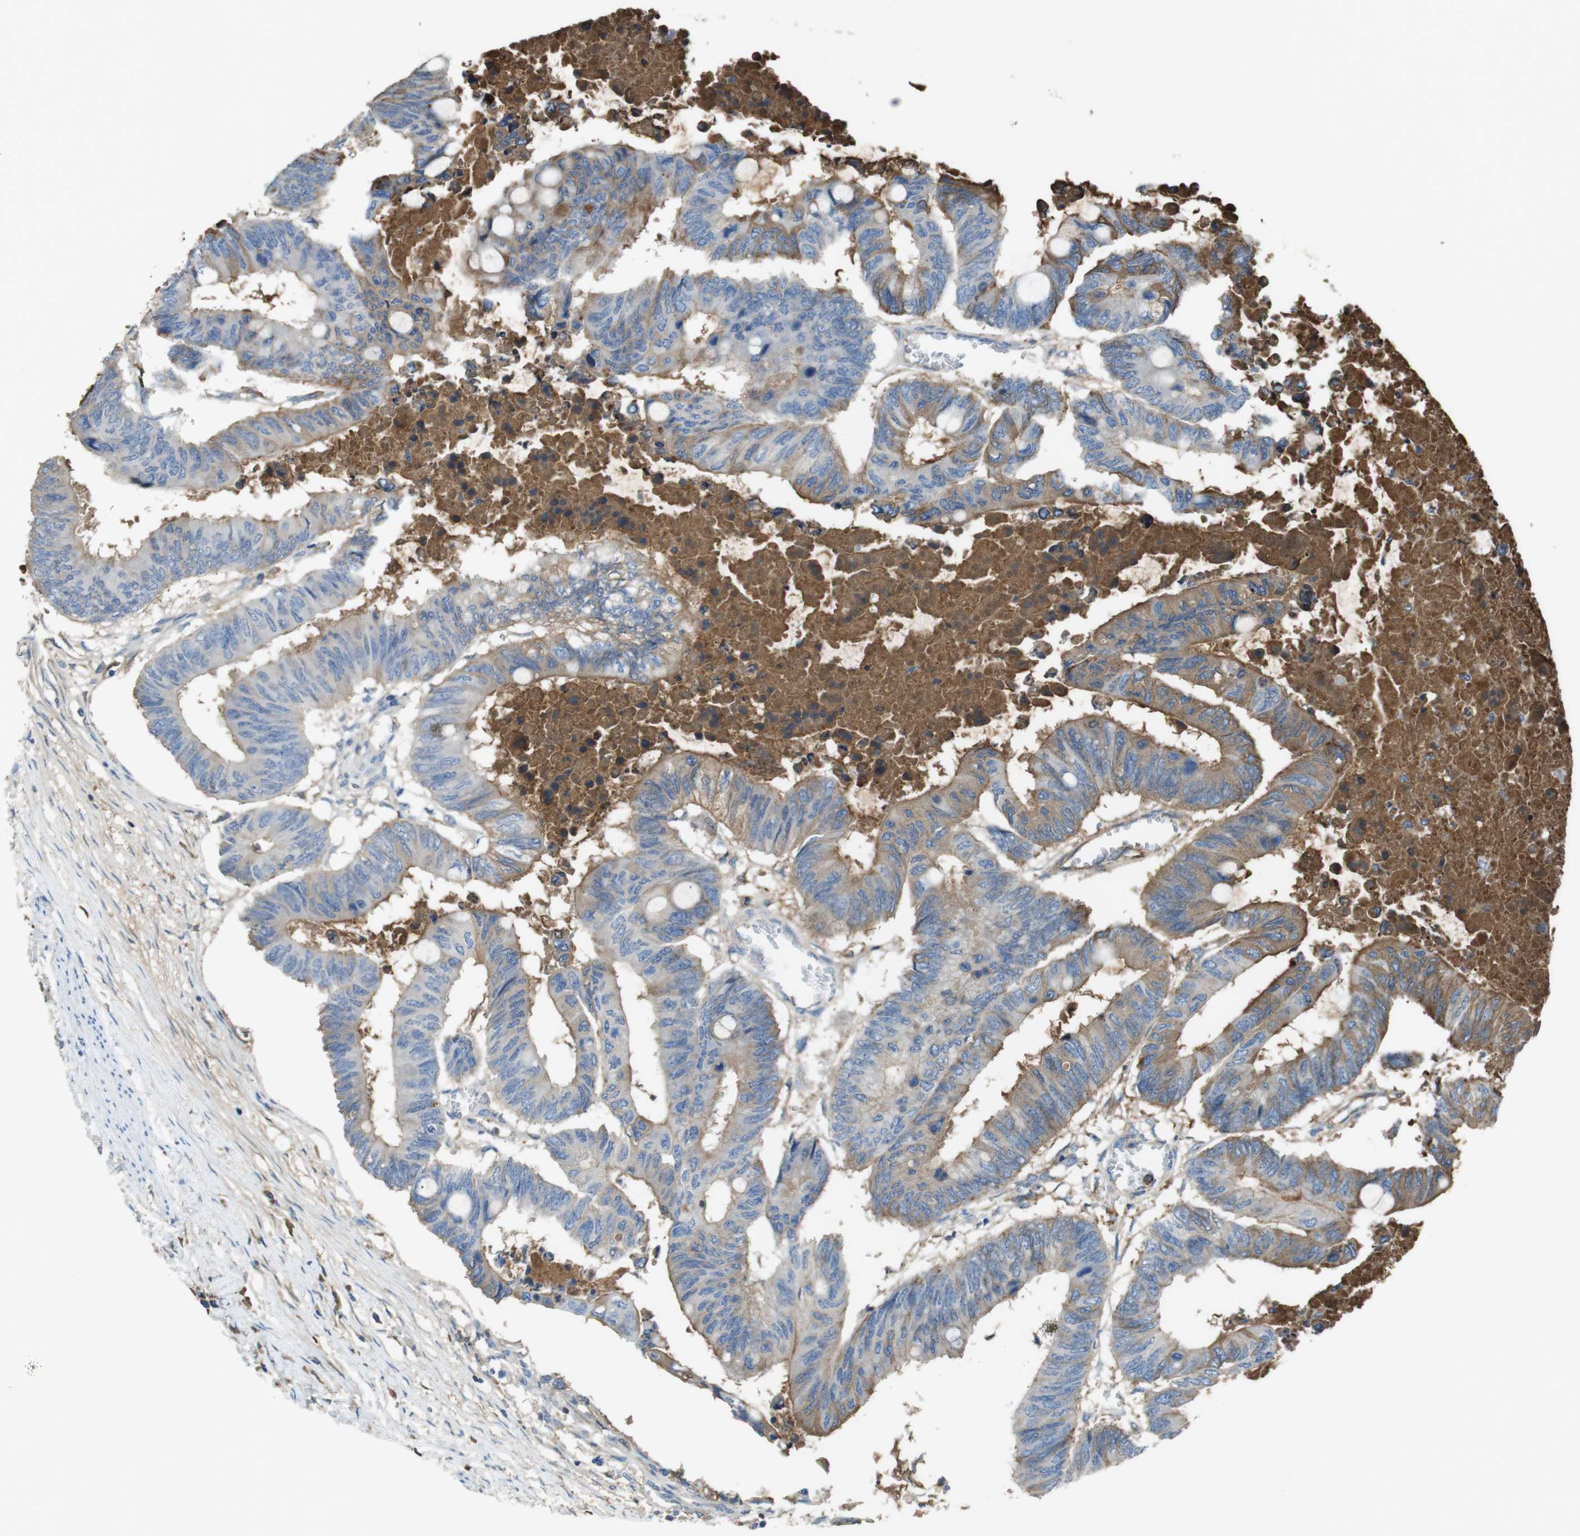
{"staining": {"intensity": "moderate", "quantity": "25%-75%", "location": "cytoplasmic/membranous"}, "tissue": "colorectal cancer", "cell_type": "Tumor cells", "image_type": "cancer", "snomed": [{"axis": "morphology", "description": "Normal tissue, NOS"}, {"axis": "morphology", "description": "Adenocarcinoma, NOS"}, {"axis": "topography", "description": "Rectum"}, {"axis": "topography", "description": "Peripheral nerve tissue"}], "caption": "This is an image of IHC staining of adenocarcinoma (colorectal), which shows moderate positivity in the cytoplasmic/membranous of tumor cells.", "gene": "LTBP4", "patient": {"sex": "male", "age": 92}}